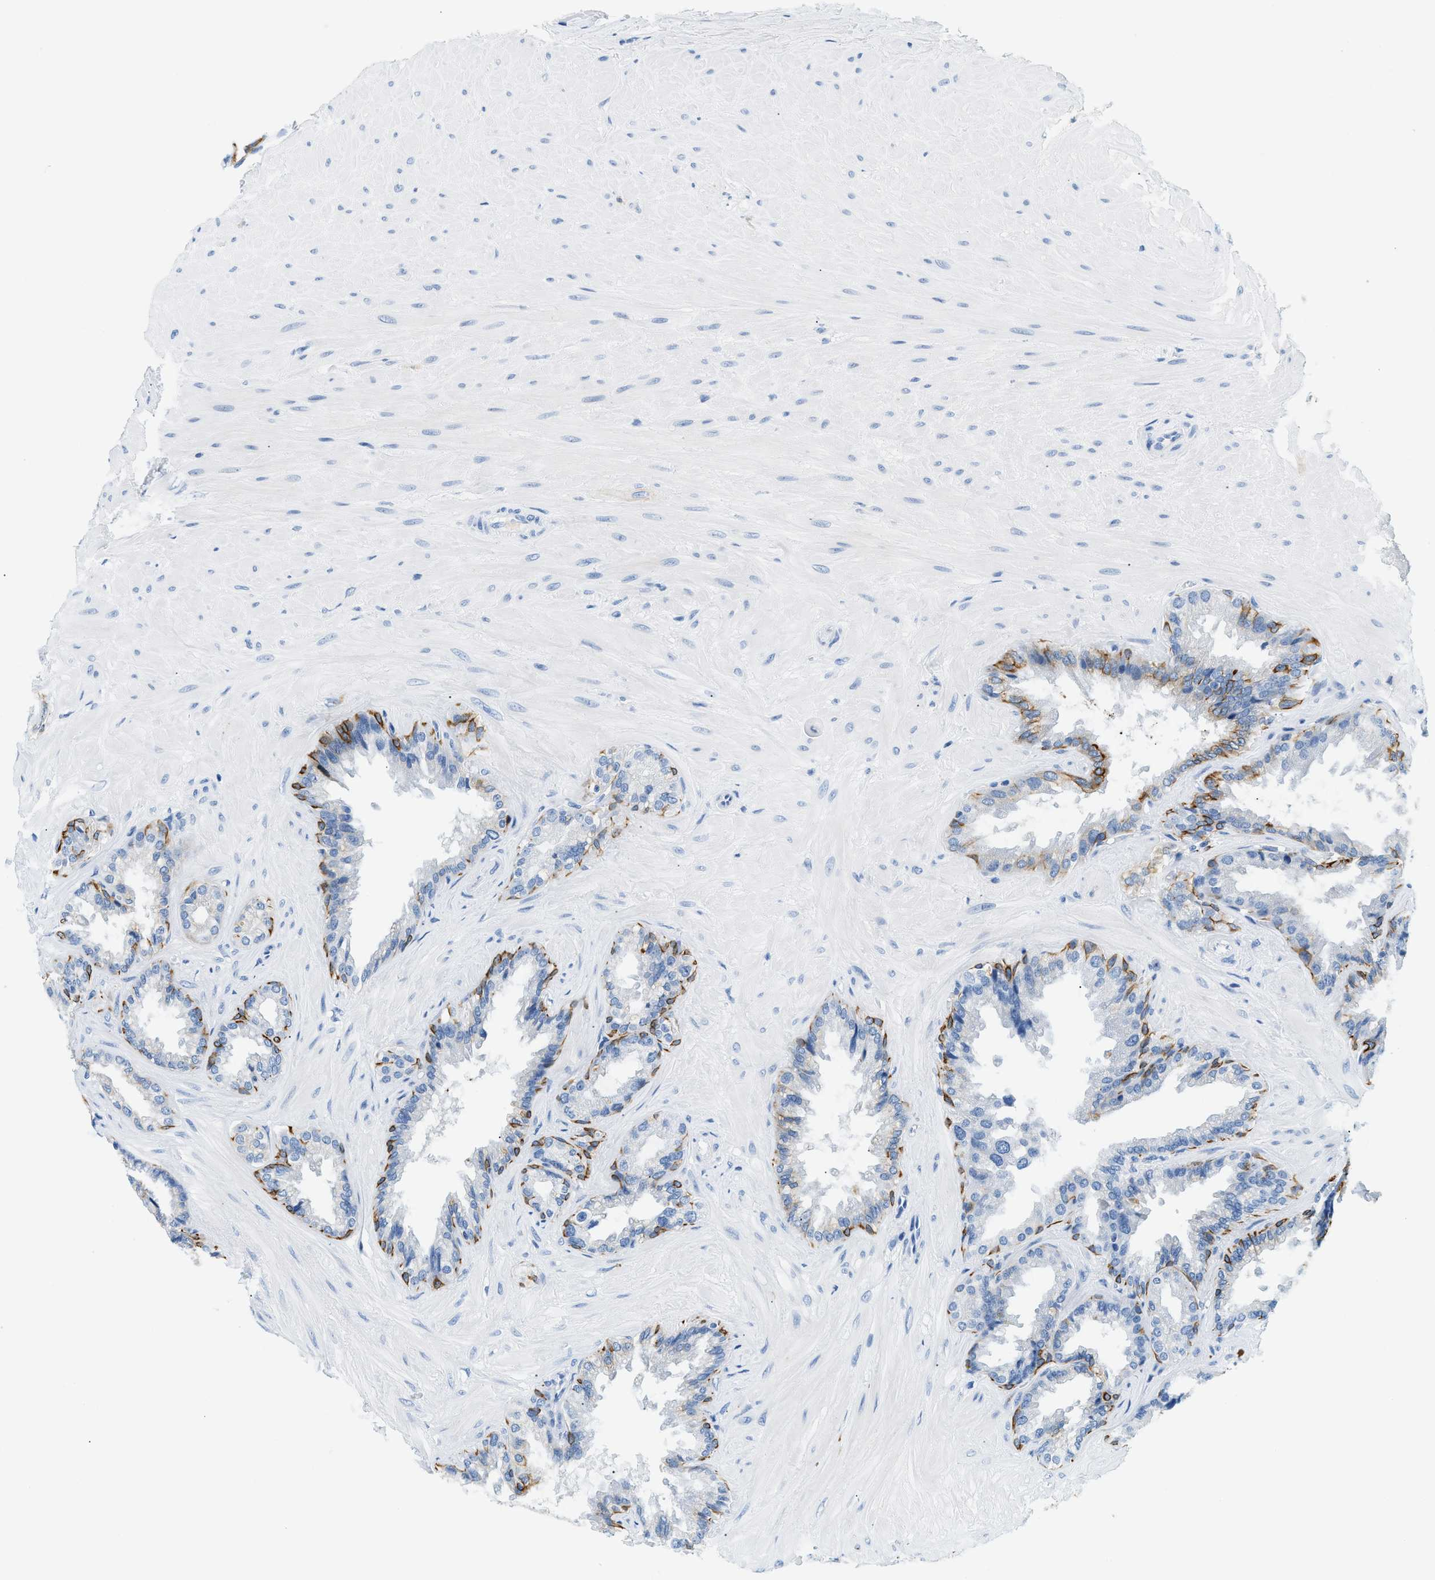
{"staining": {"intensity": "strong", "quantity": "25%-75%", "location": "cytoplasmic/membranous"}, "tissue": "seminal vesicle", "cell_type": "Glandular cells", "image_type": "normal", "snomed": [{"axis": "morphology", "description": "Normal tissue, NOS"}, {"axis": "topography", "description": "Seminal veicle"}], "caption": "A micrograph of seminal vesicle stained for a protein exhibits strong cytoplasmic/membranous brown staining in glandular cells.", "gene": "STXBP2", "patient": {"sex": "male", "age": 46}}